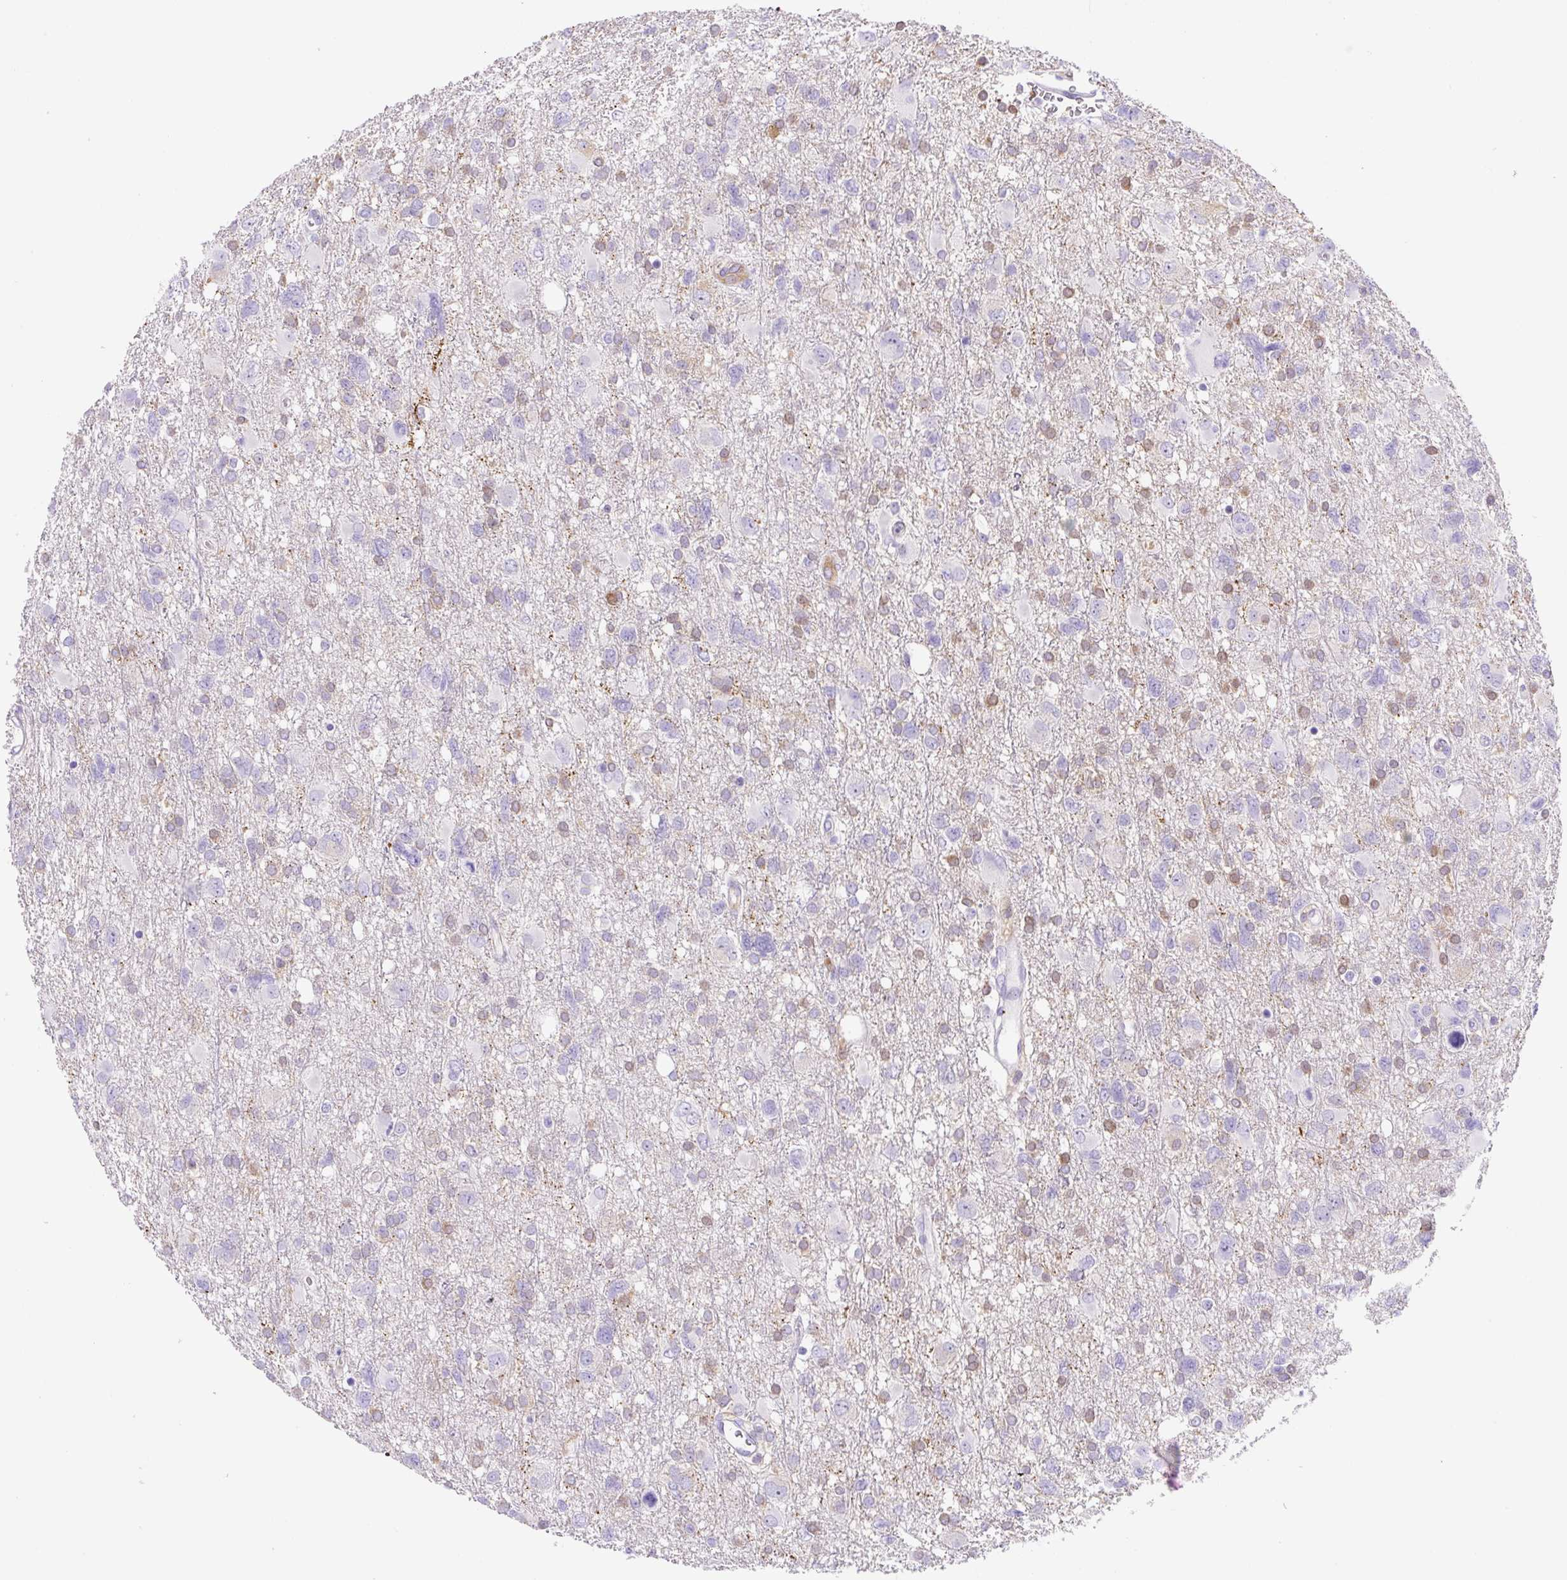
{"staining": {"intensity": "negative", "quantity": "none", "location": "none"}, "tissue": "glioma", "cell_type": "Tumor cells", "image_type": "cancer", "snomed": [{"axis": "morphology", "description": "Glioma, malignant, High grade"}, {"axis": "topography", "description": "Brain"}], "caption": "High magnification brightfield microscopy of high-grade glioma (malignant) stained with DAB (3,3'-diaminobenzidine) (brown) and counterstained with hematoxylin (blue): tumor cells show no significant expression.", "gene": "ASB4", "patient": {"sex": "male", "age": 61}}